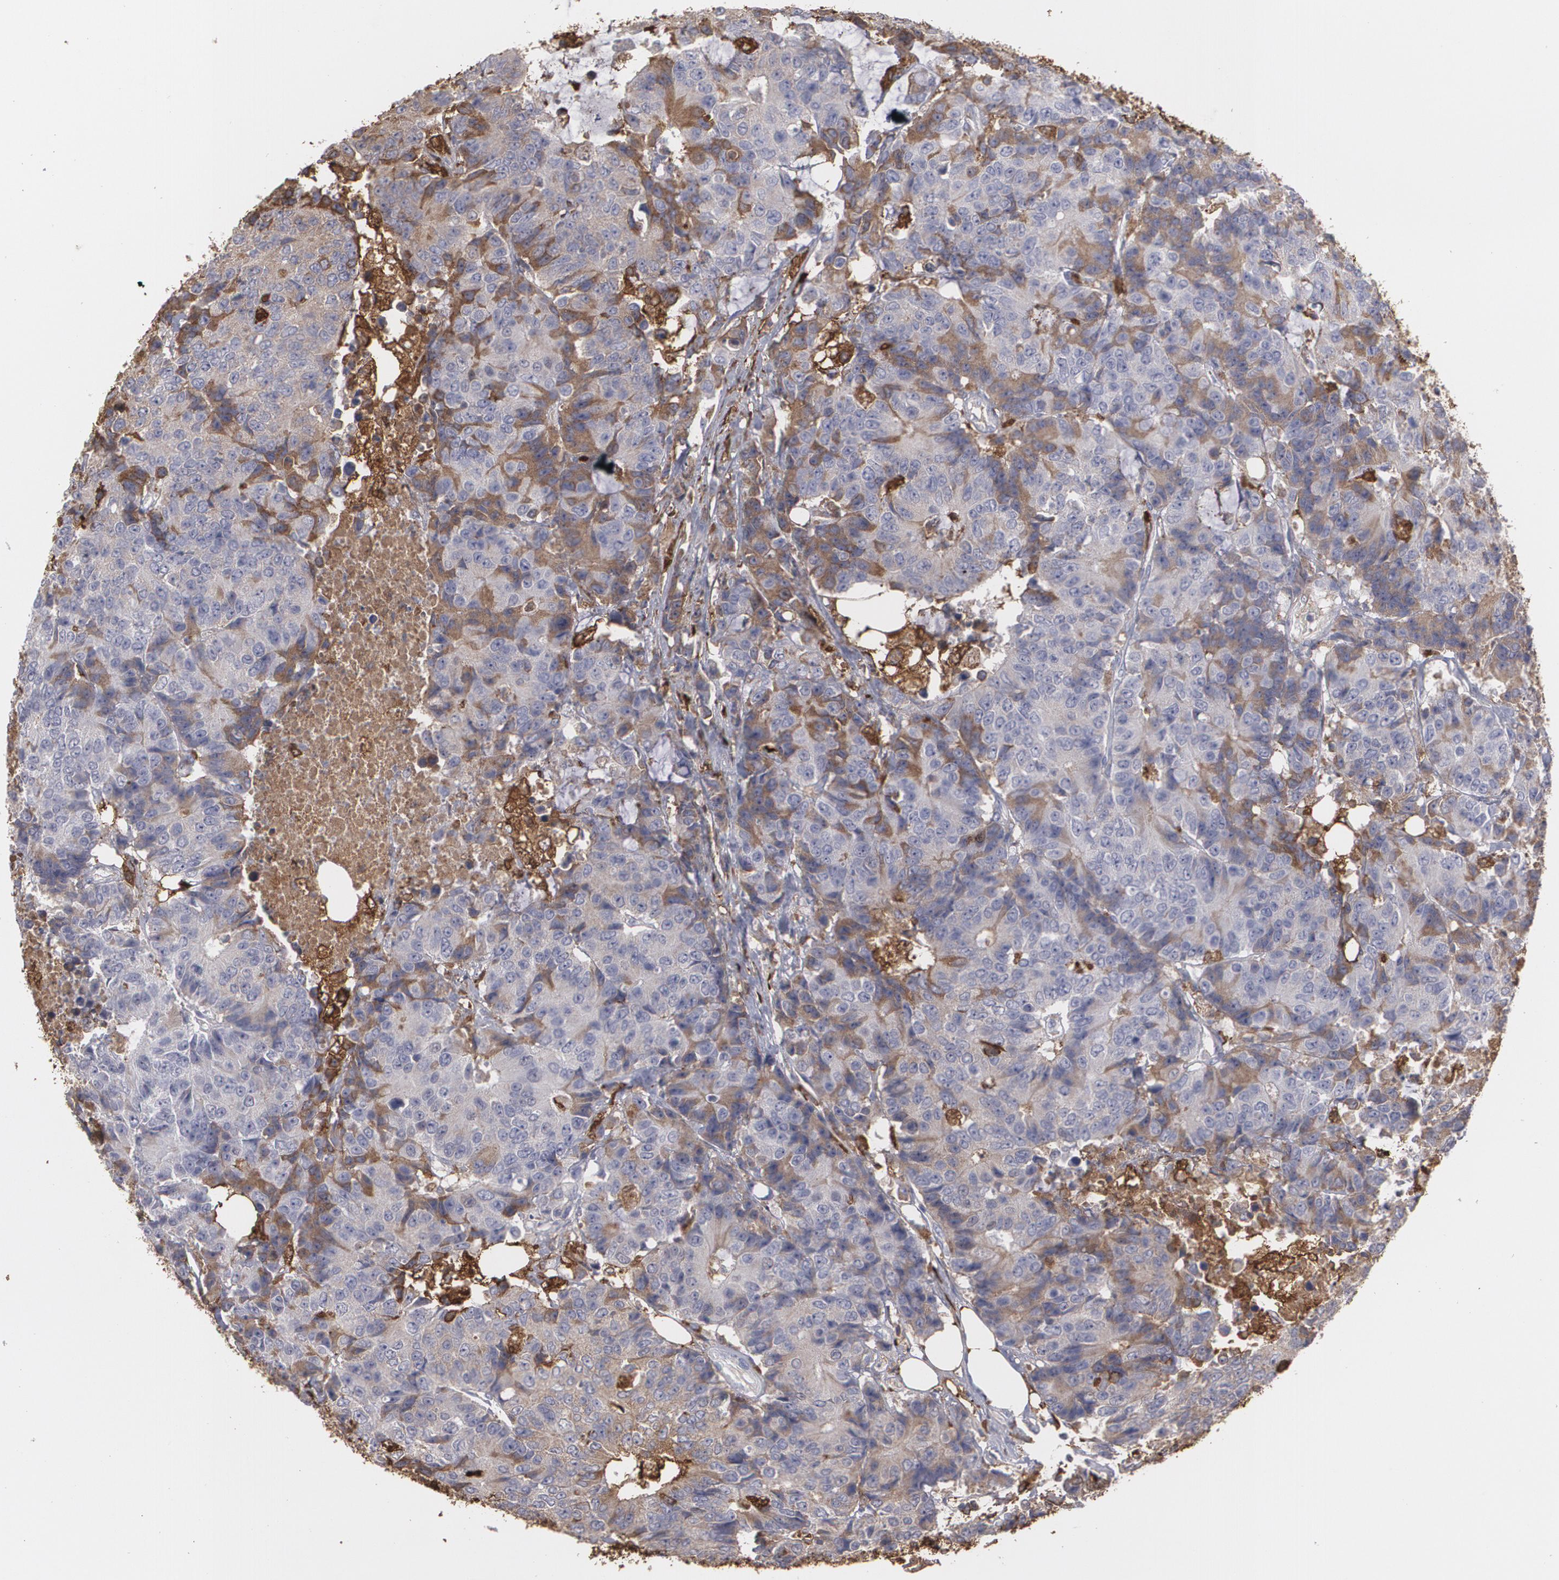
{"staining": {"intensity": "weak", "quantity": "25%-75%", "location": "cytoplasmic/membranous"}, "tissue": "colorectal cancer", "cell_type": "Tumor cells", "image_type": "cancer", "snomed": [{"axis": "morphology", "description": "Adenocarcinoma, NOS"}, {"axis": "topography", "description": "Colon"}], "caption": "Colorectal adenocarcinoma was stained to show a protein in brown. There is low levels of weak cytoplasmic/membranous staining in approximately 25%-75% of tumor cells.", "gene": "ODC1", "patient": {"sex": "female", "age": 86}}